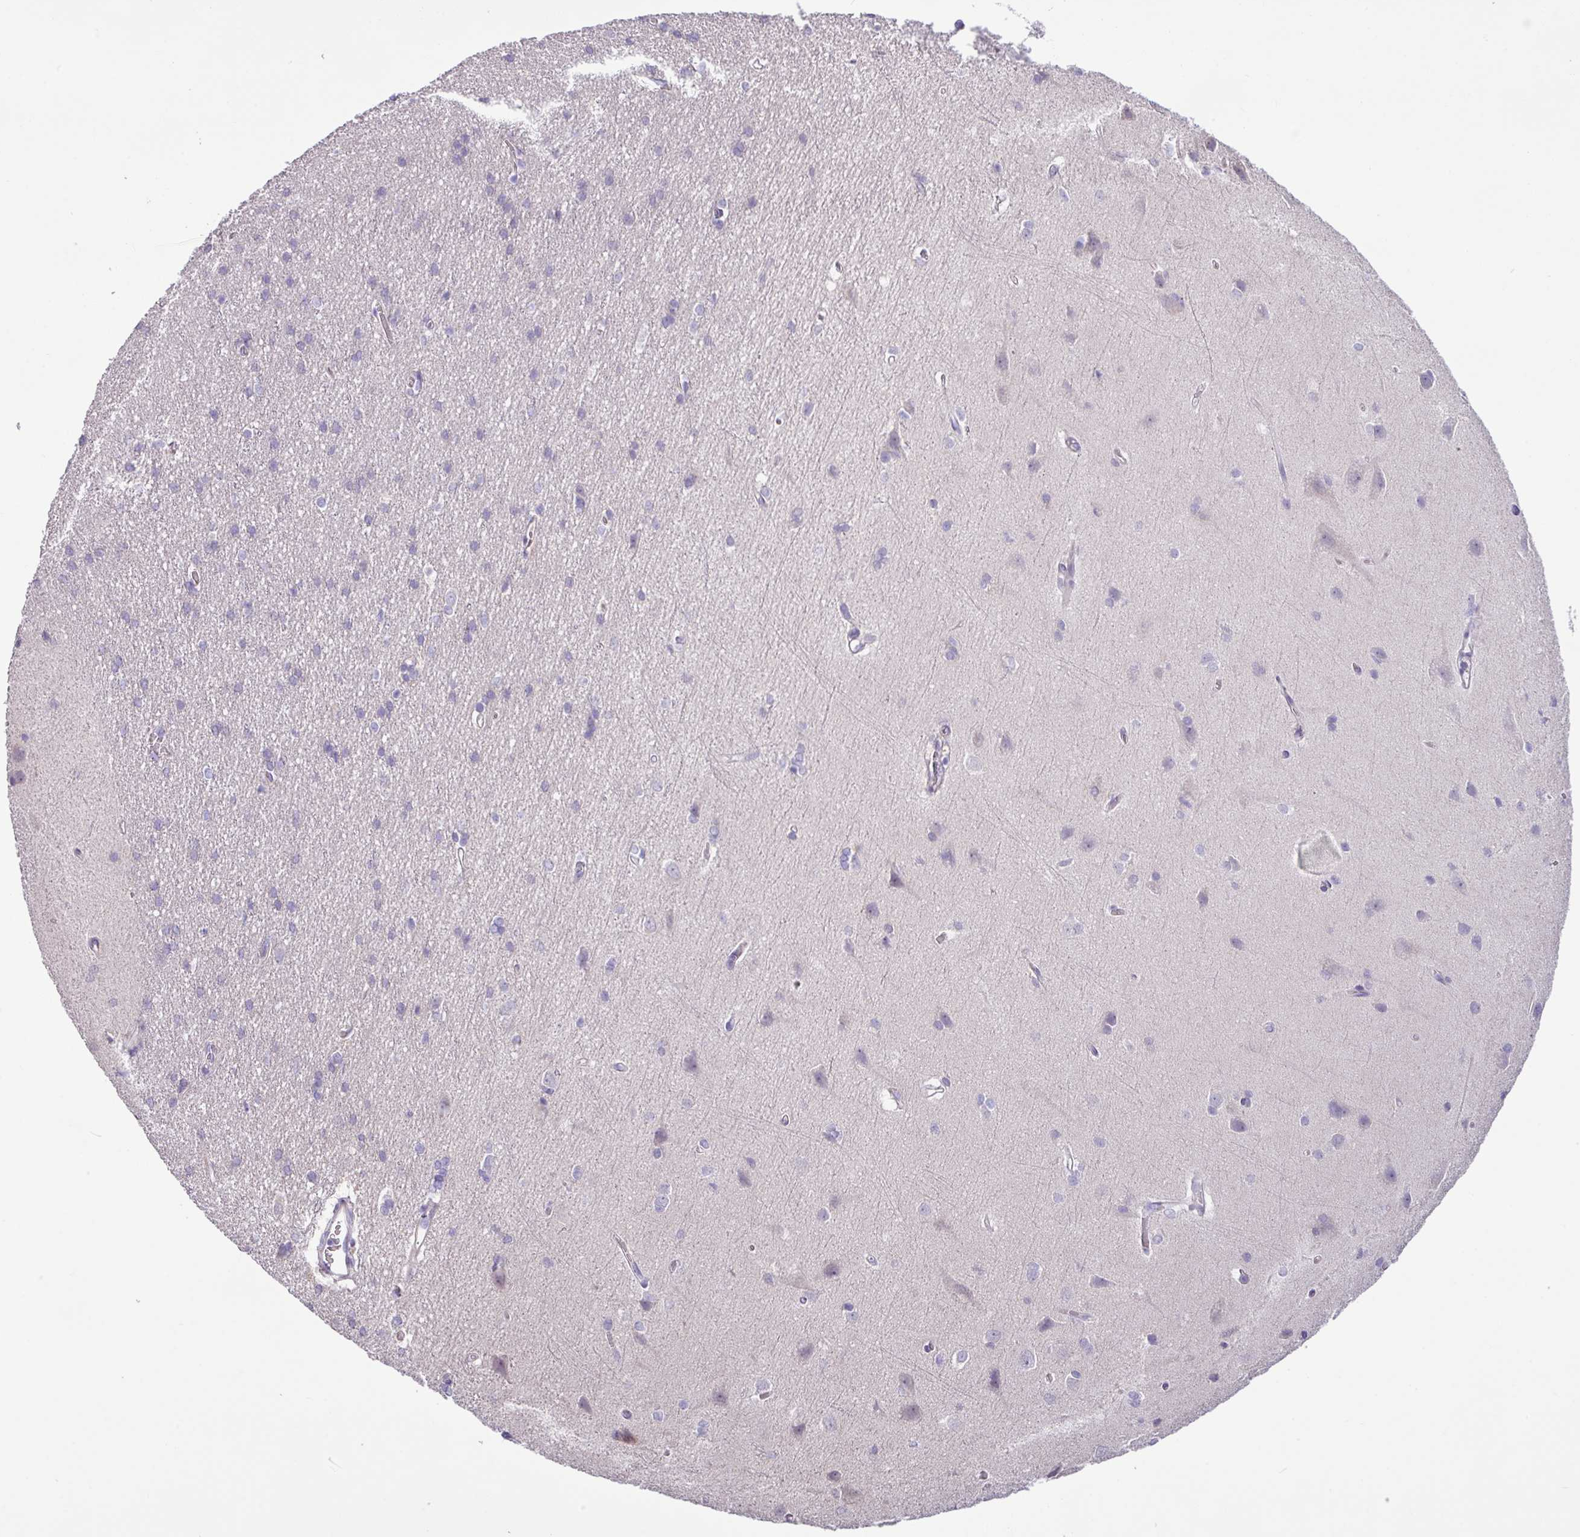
{"staining": {"intensity": "negative", "quantity": "none", "location": "none"}, "tissue": "cerebral cortex", "cell_type": "Endothelial cells", "image_type": "normal", "snomed": [{"axis": "morphology", "description": "Normal tissue, NOS"}, {"axis": "topography", "description": "Cerebral cortex"}], "caption": "IHC micrograph of unremarkable human cerebral cortex stained for a protein (brown), which displays no expression in endothelial cells.", "gene": "IRGC", "patient": {"sex": "male", "age": 37}}